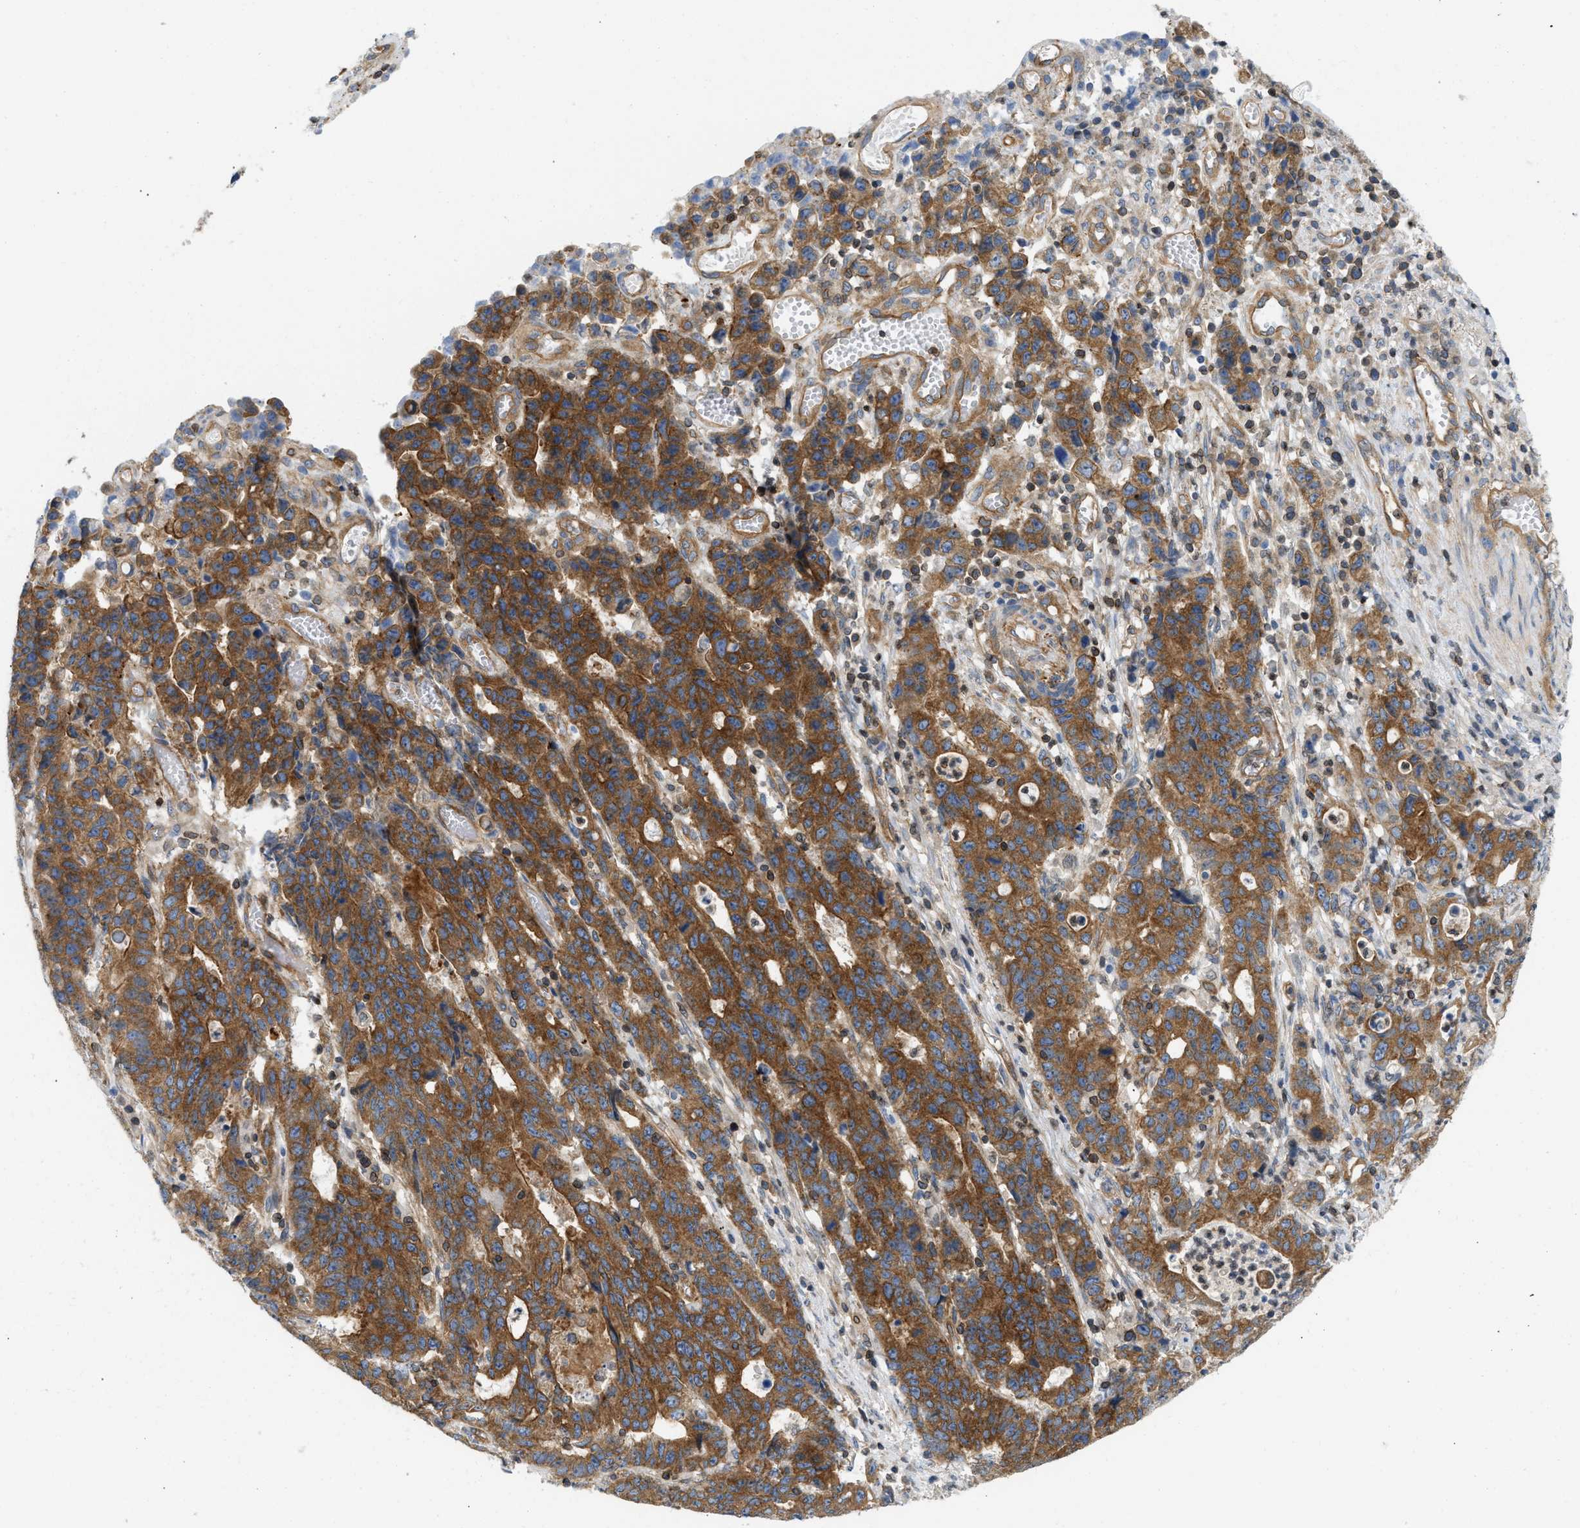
{"staining": {"intensity": "strong", "quantity": ">75%", "location": "cytoplasmic/membranous"}, "tissue": "stomach cancer", "cell_type": "Tumor cells", "image_type": "cancer", "snomed": [{"axis": "morphology", "description": "Adenocarcinoma, NOS"}, {"axis": "topography", "description": "Stomach, upper"}], "caption": "Tumor cells exhibit strong cytoplasmic/membranous expression in approximately >75% of cells in stomach cancer (adenocarcinoma).", "gene": "STRN", "patient": {"sex": "male", "age": 69}}